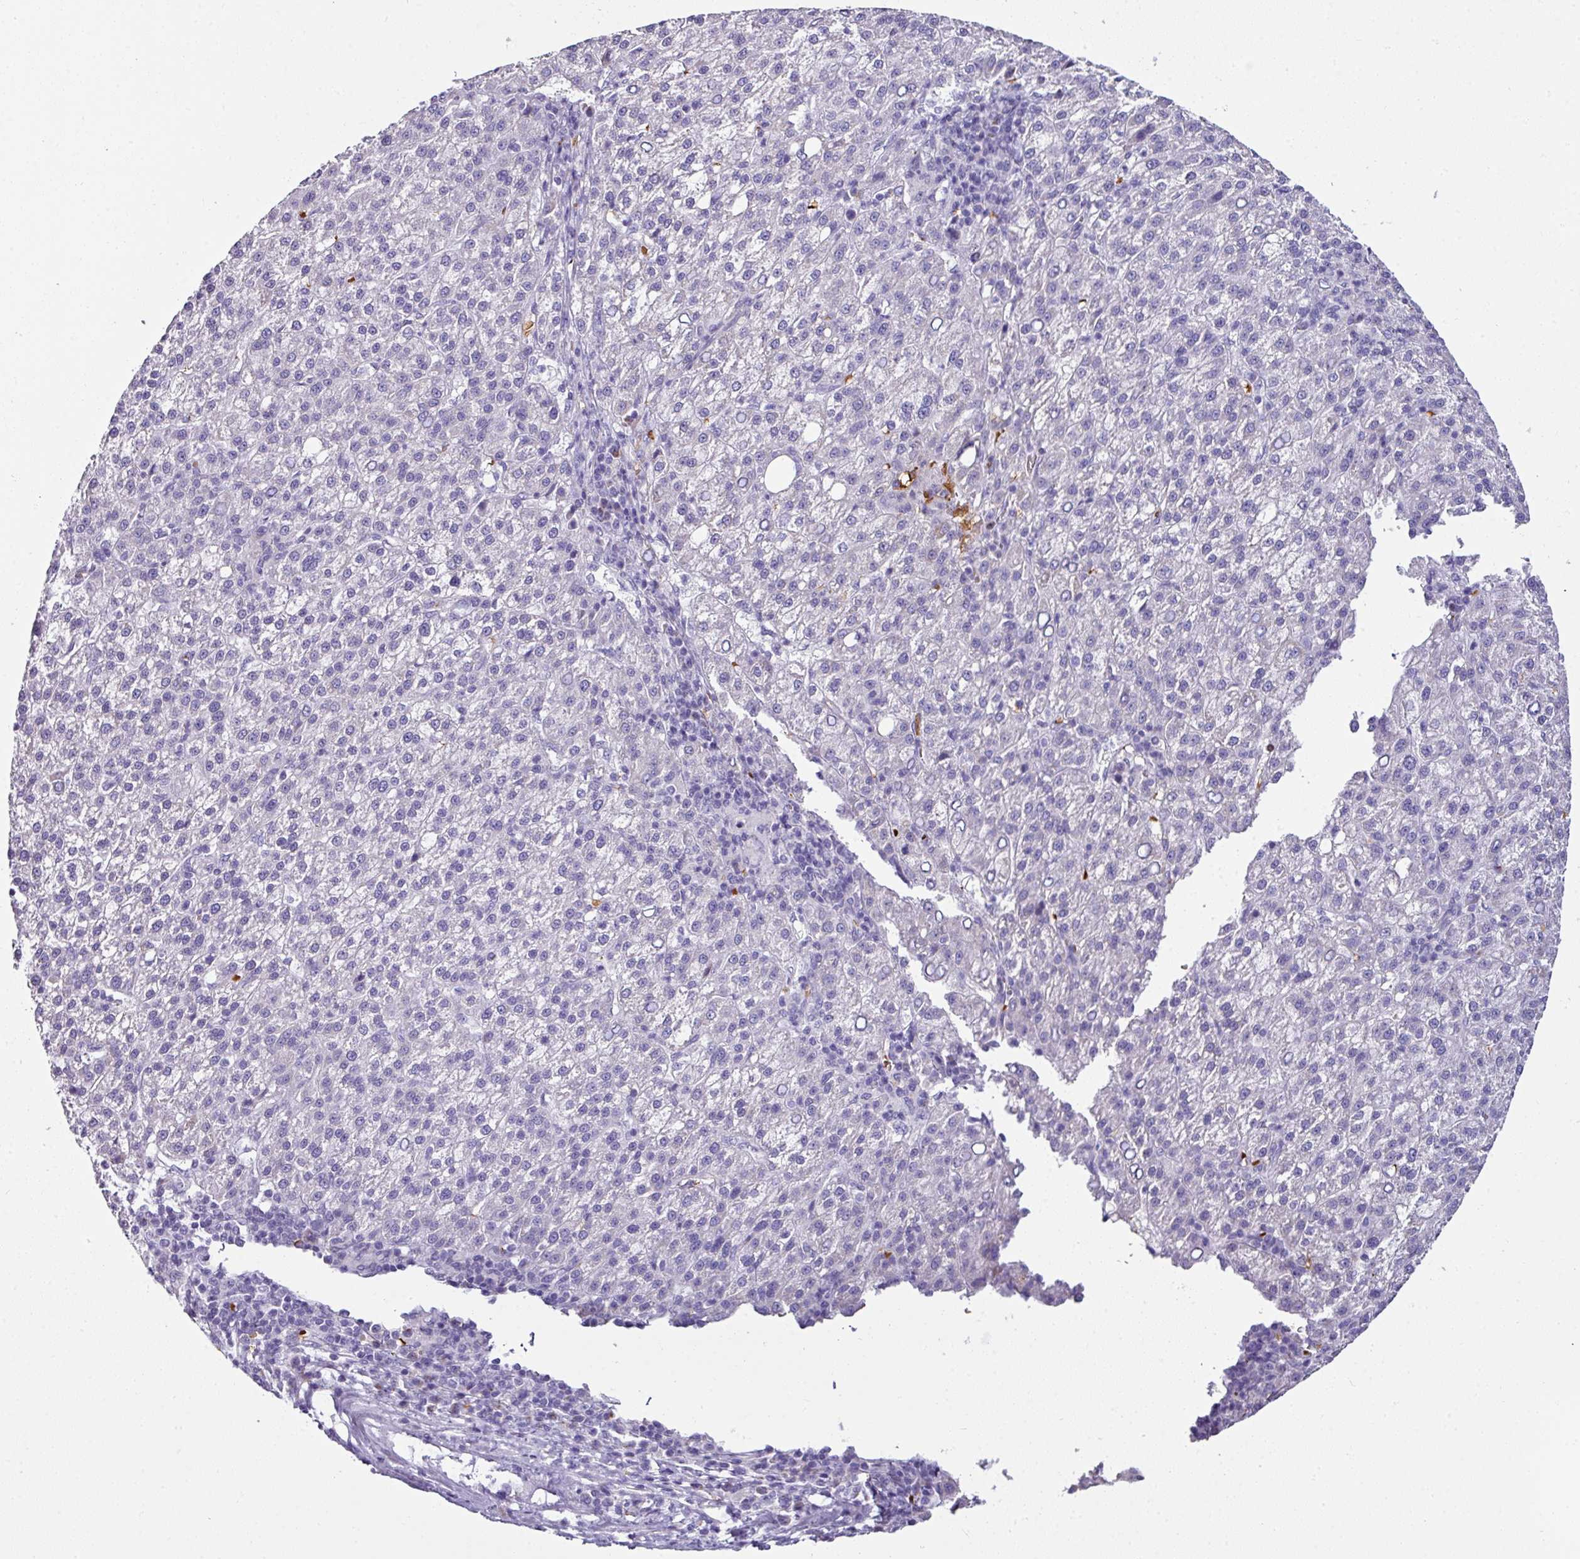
{"staining": {"intensity": "negative", "quantity": "none", "location": "none"}, "tissue": "liver cancer", "cell_type": "Tumor cells", "image_type": "cancer", "snomed": [{"axis": "morphology", "description": "Carcinoma, Hepatocellular, NOS"}, {"axis": "topography", "description": "Liver"}], "caption": "This image is of hepatocellular carcinoma (liver) stained with IHC to label a protein in brown with the nuclei are counter-stained blue. There is no expression in tumor cells.", "gene": "NAPSA", "patient": {"sex": "female", "age": 58}}